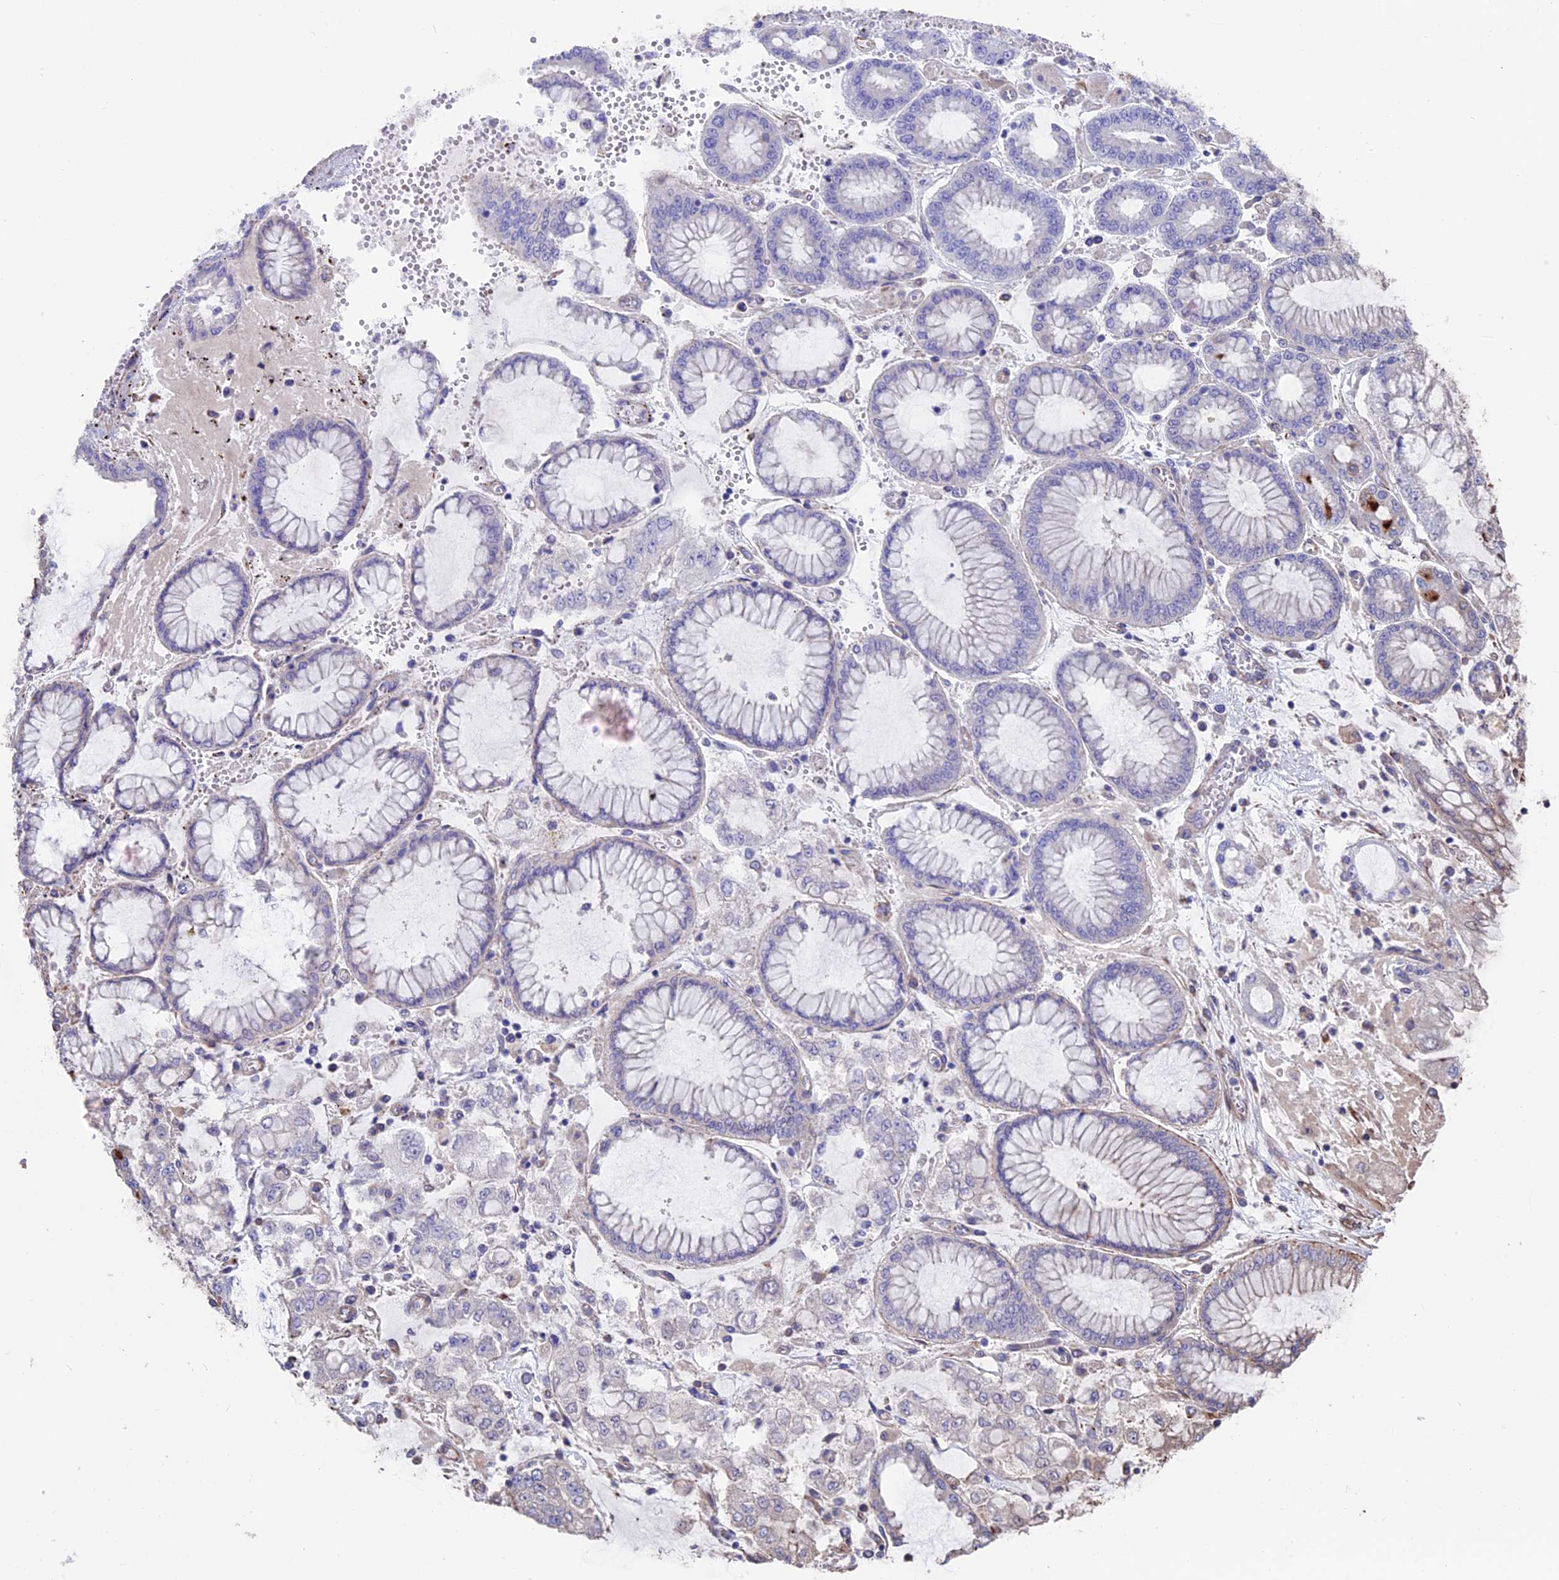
{"staining": {"intensity": "negative", "quantity": "none", "location": "none"}, "tissue": "stomach cancer", "cell_type": "Tumor cells", "image_type": "cancer", "snomed": [{"axis": "morphology", "description": "Adenocarcinoma, NOS"}, {"axis": "topography", "description": "Stomach"}], "caption": "This micrograph is of adenocarcinoma (stomach) stained with IHC to label a protein in brown with the nuclei are counter-stained blue. There is no staining in tumor cells.", "gene": "SEH1L", "patient": {"sex": "male", "age": 76}}